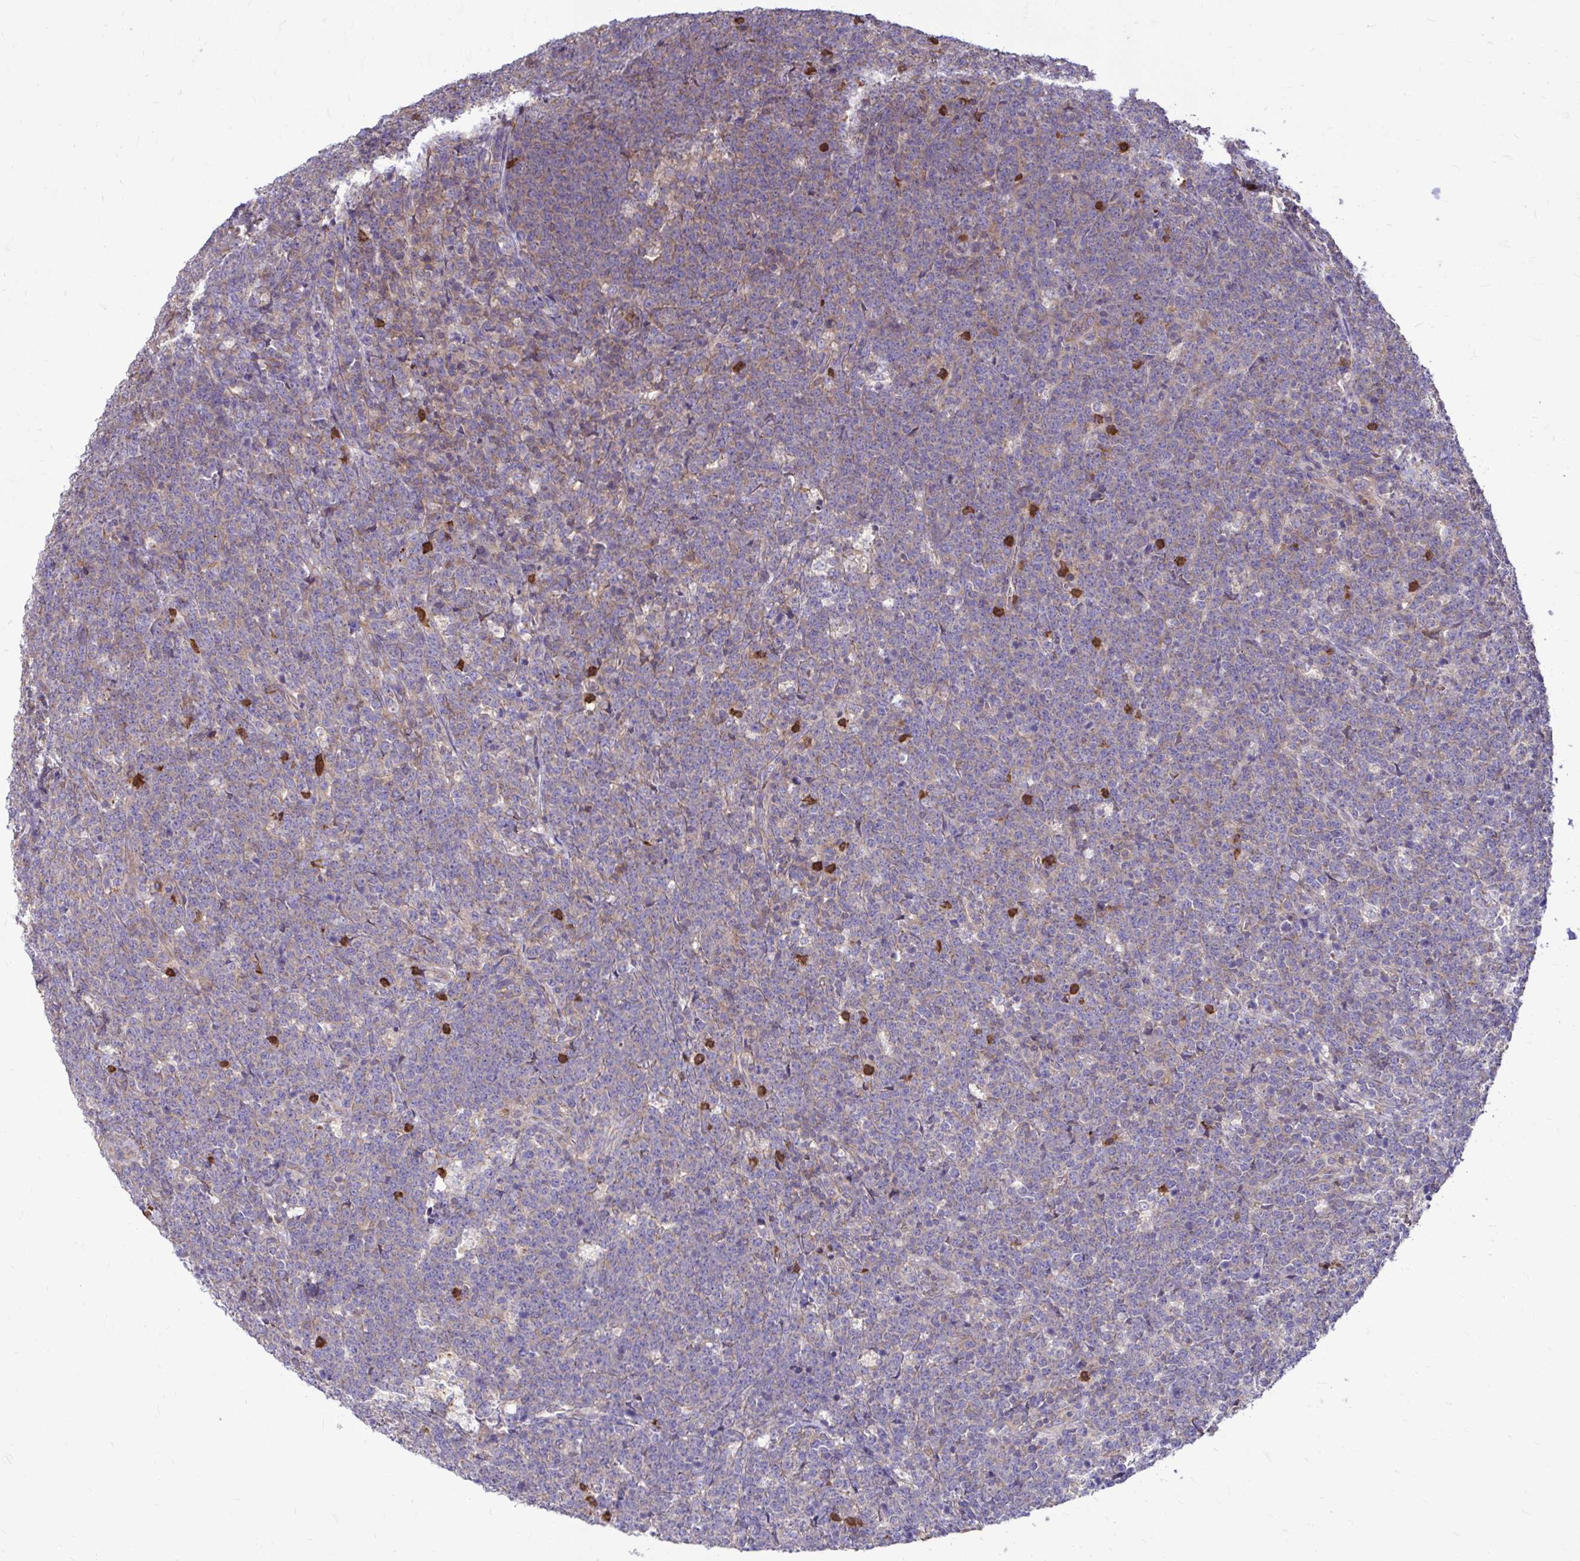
{"staining": {"intensity": "weak", "quantity": "<25%", "location": "cytoplasmic/membranous"}, "tissue": "lymphoma", "cell_type": "Tumor cells", "image_type": "cancer", "snomed": [{"axis": "morphology", "description": "Malignant lymphoma, non-Hodgkin's type, High grade"}, {"axis": "topography", "description": "Small intestine"}, {"axis": "topography", "description": "Colon"}], "caption": "Immunohistochemical staining of malignant lymphoma, non-Hodgkin's type (high-grade) shows no significant expression in tumor cells.", "gene": "FMR1", "patient": {"sex": "male", "age": 8}}